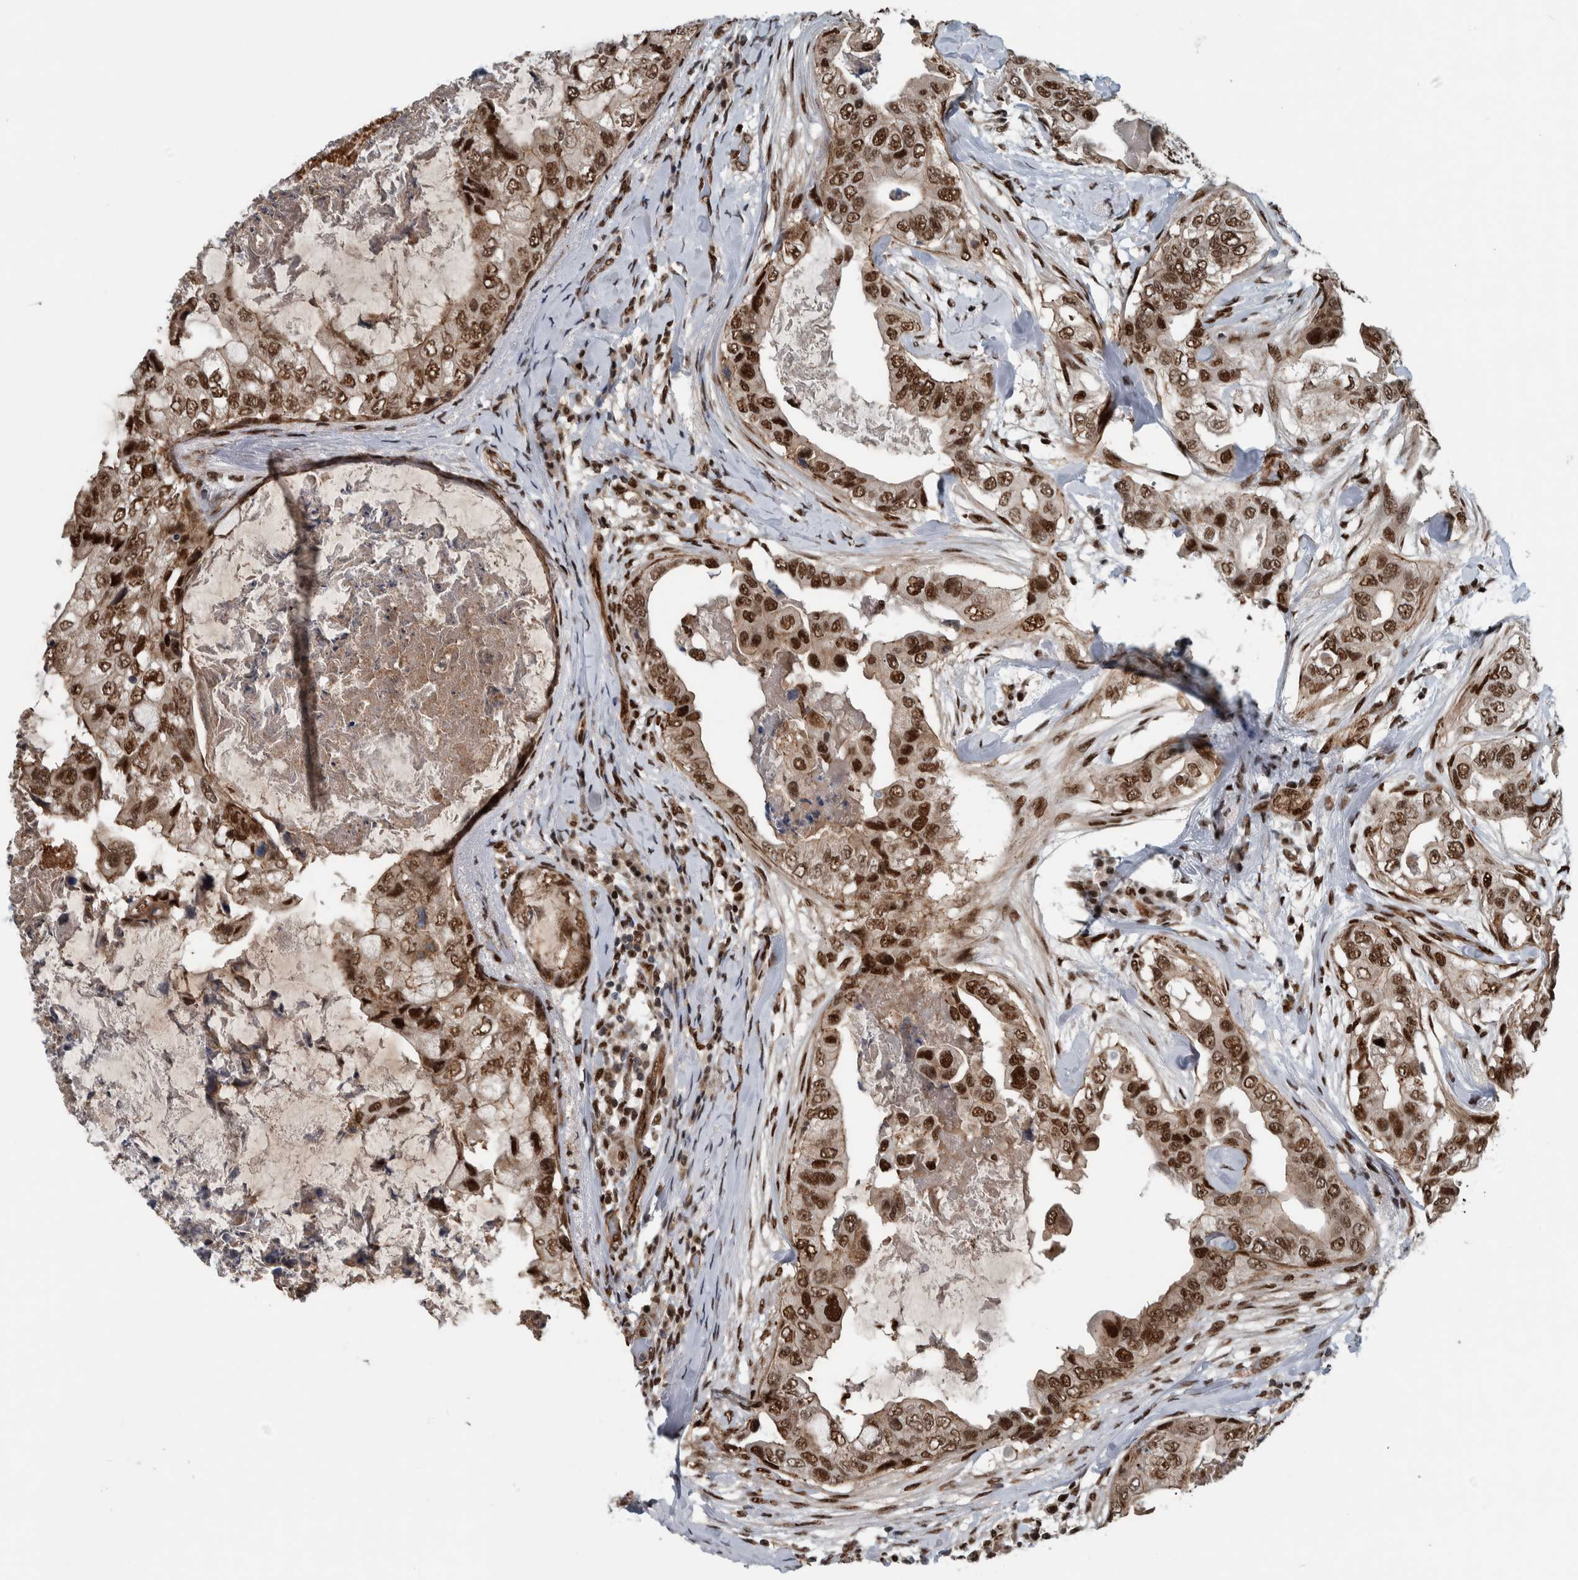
{"staining": {"intensity": "strong", "quantity": ">75%", "location": "nuclear"}, "tissue": "breast cancer", "cell_type": "Tumor cells", "image_type": "cancer", "snomed": [{"axis": "morphology", "description": "Duct carcinoma"}, {"axis": "topography", "description": "Breast"}], "caption": "Immunohistochemistry (IHC) of breast invasive ductal carcinoma displays high levels of strong nuclear staining in approximately >75% of tumor cells.", "gene": "FAM135B", "patient": {"sex": "female", "age": 40}}